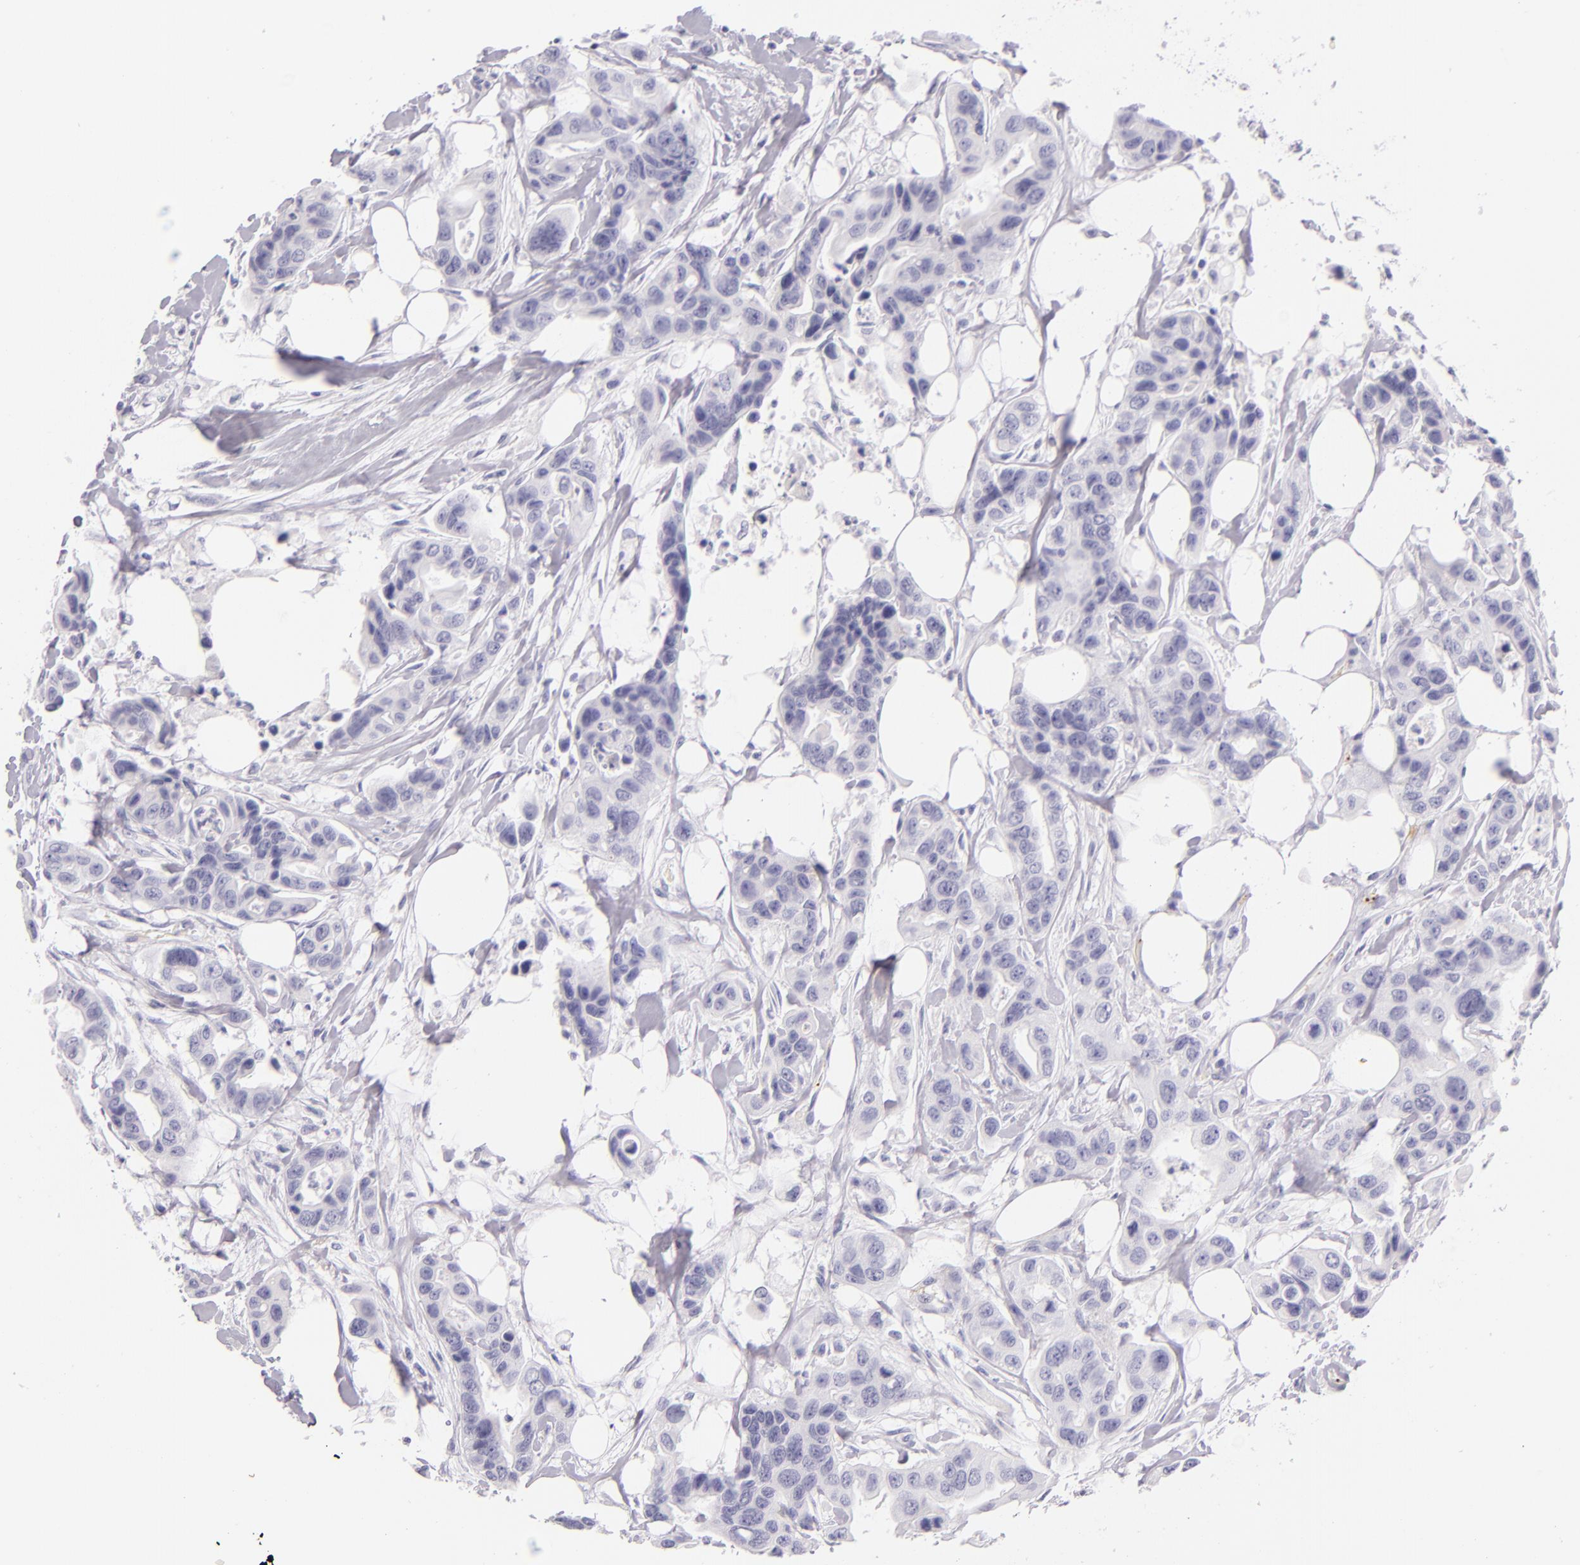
{"staining": {"intensity": "negative", "quantity": "none", "location": "none"}, "tissue": "colorectal cancer", "cell_type": "Tumor cells", "image_type": "cancer", "snomed": [{"axis": "morphology", "description": "Adenocarcinoma, NOS"}, {"axis": "topography", "description": "Colon"}], "caption": "This is an immunohistochemistry image of human colorectal cancer. There is no expression in tumor cells.", "gene": "SELP", "patient": {"sex": "female", "age": 70}}